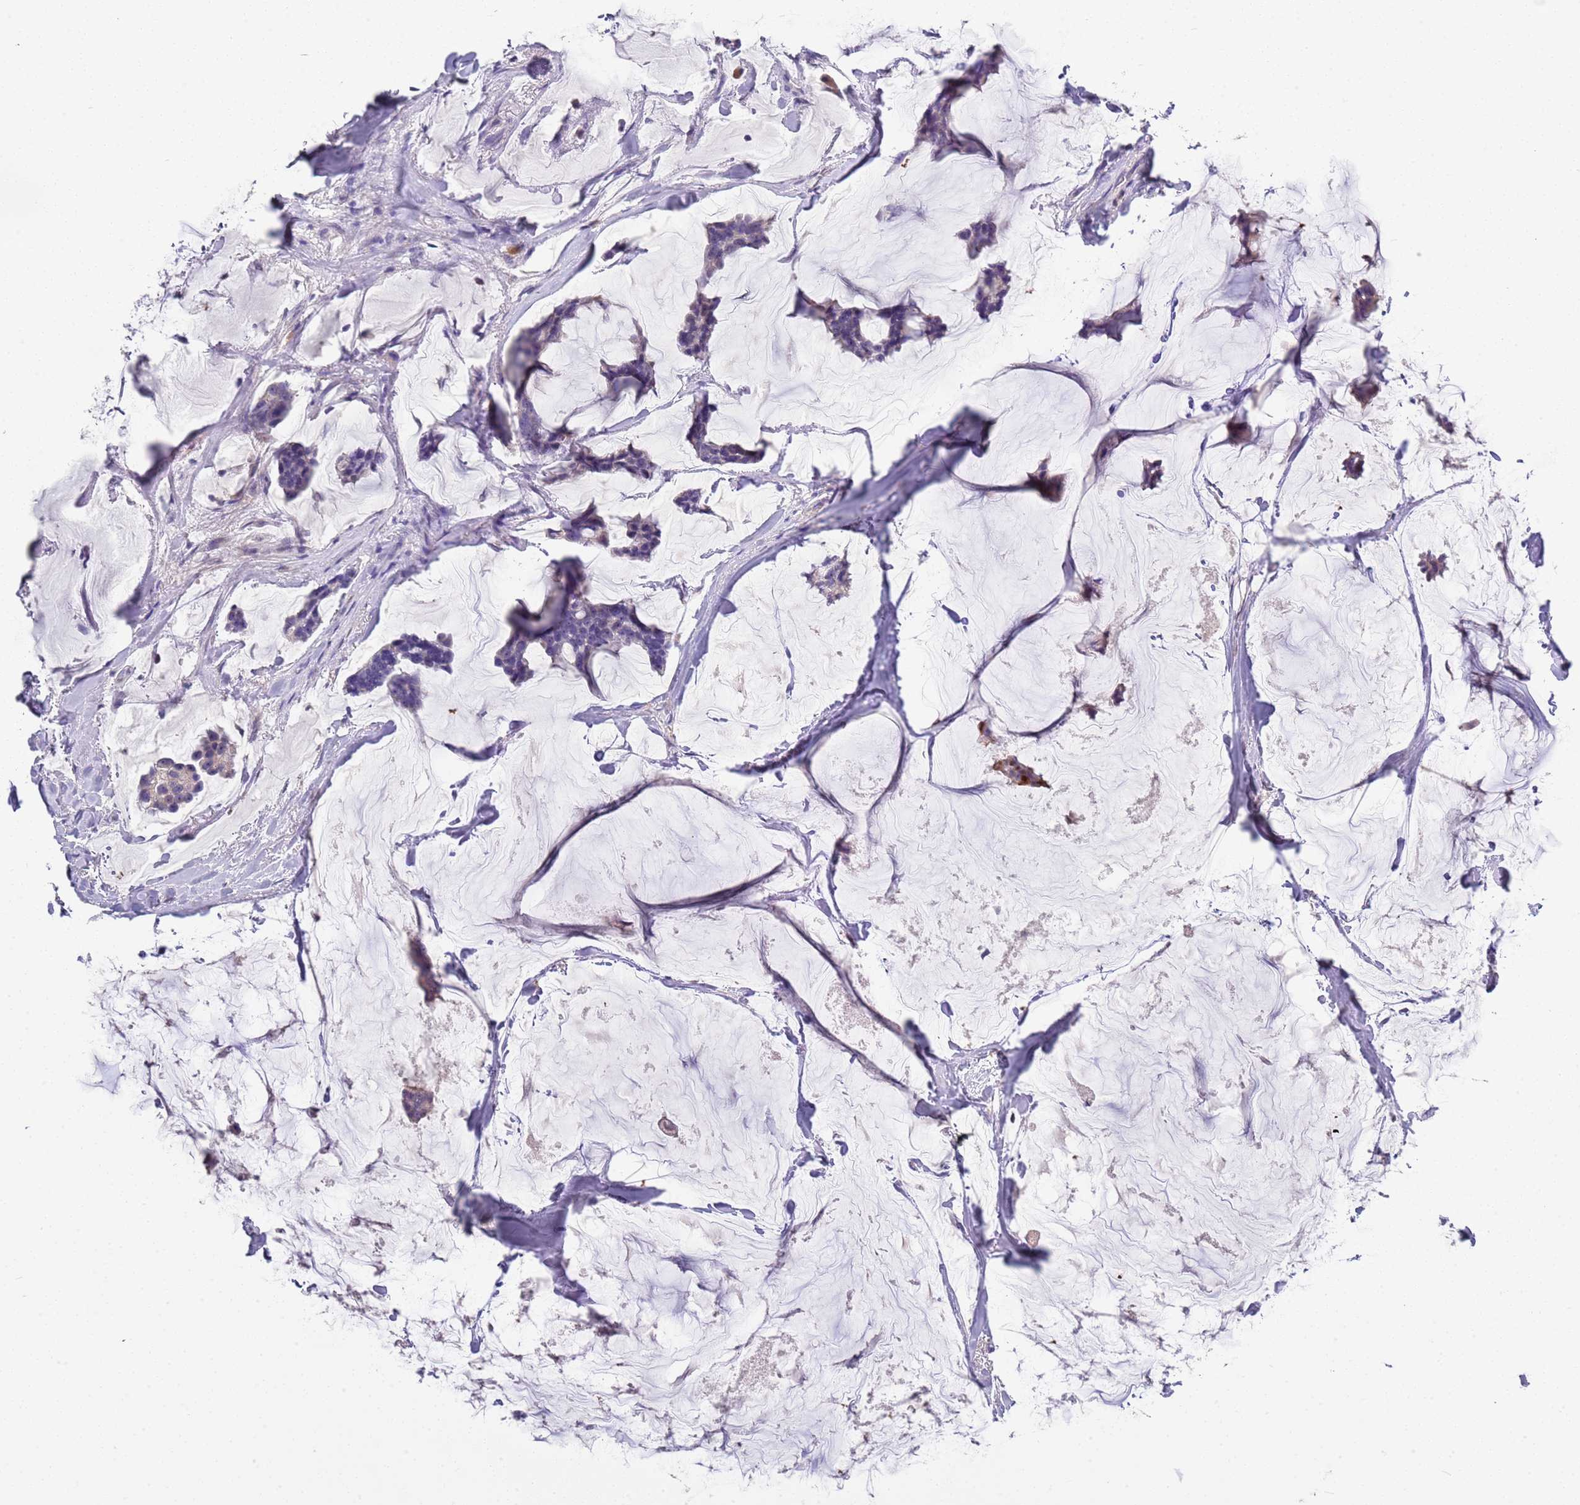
{"staining": {"intensity": "negative", "quantity": "none", "location": "none"}, "tissue": "breast cancer", "cell_type": "Tumor cells", "image_type": "cancer", "snomed": [{"axis": "morphology", "description": "Duct carcinoma"}, {"axis": "topography", "description": "Breast"}], "caption": "IHC histopathology image of infiltrating ductal carcinoma (breast) stained for a protein (brown), which displays no expression in tumor cells.", "gene": "BRMS1L", "patient": {"sex": "female", "age": 93}}